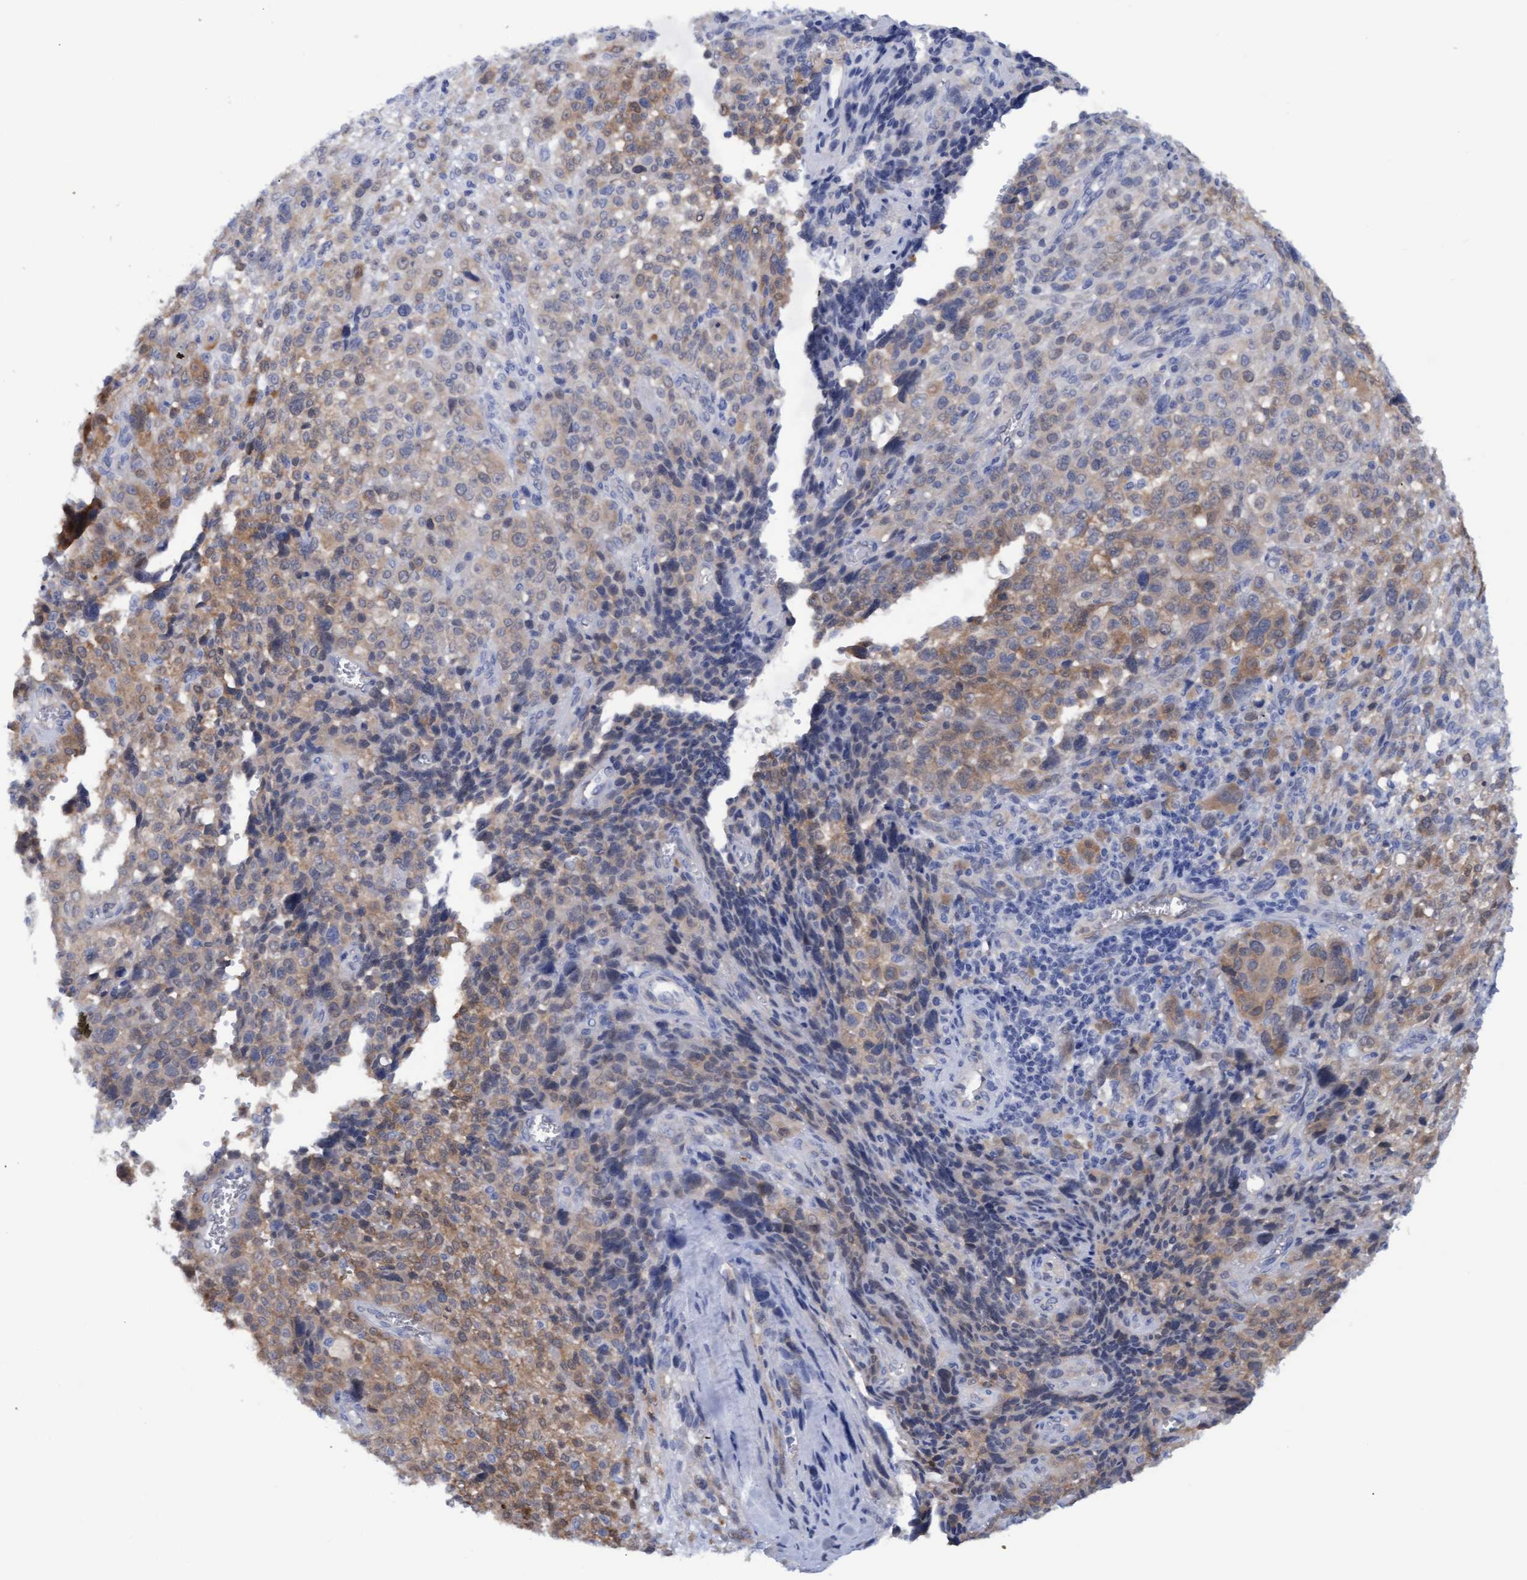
{"staining": {"intensity": "moderate", "quantity": "<25%", "location": "cytoplasmic/membranous"}, "tissue": "melanoma", "cell_type": "Tumor cells", "image_type": "cancer", "snomed": [{"axis": "morphology", "description": "Malignant melanoma, NOS"}, {"axis": "topography", "description": "Skin"}], "caption": "Immunohistochemical staining of human malignant melanoma displays low levels of moderate cytoplasmic/membranous expression in about <25% of tumor cells.", "gene": "STXBP1", "patient": {"sex": "female", "age": 55}}